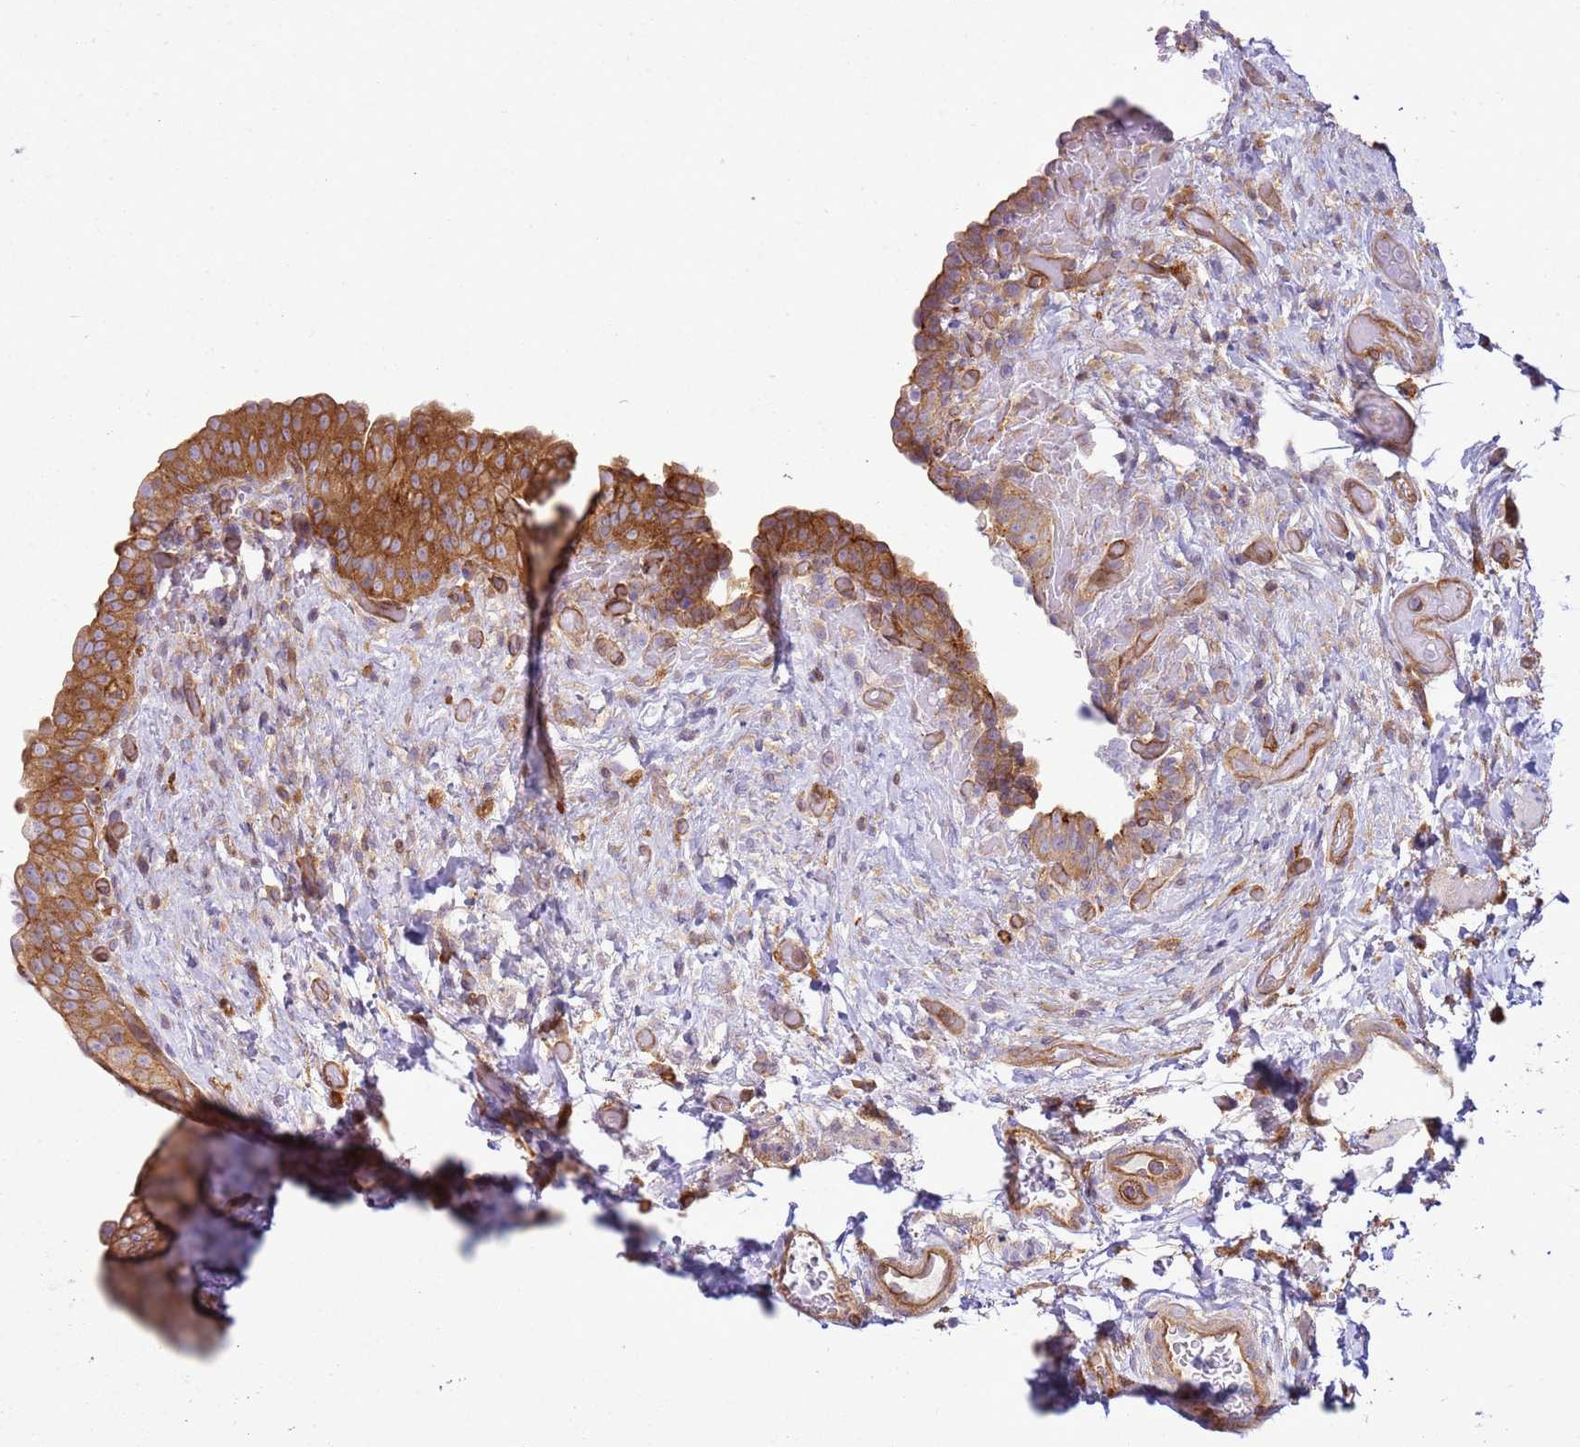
{"staining": {"intensity": "strong", "quantity": "25%-75%", "location": "cytoplasmic/membranous"}, "tissue": "urinary bladder", "cell_type": "Urothelial cells", "image_type": "normal", "snomed": [{"axis": "morphology", "description": "Normal tissue, NOS"}, {"axis": "topography", "description": "Urinary bladder"}], "caption": "Protein analysis of normal urinary bladder shows strong cytoplasmic/membranous staining in approximately 25%-75% of urothelial cells.", "gene": "SNX21", "patient": {"sex": "male", "age": 69}}